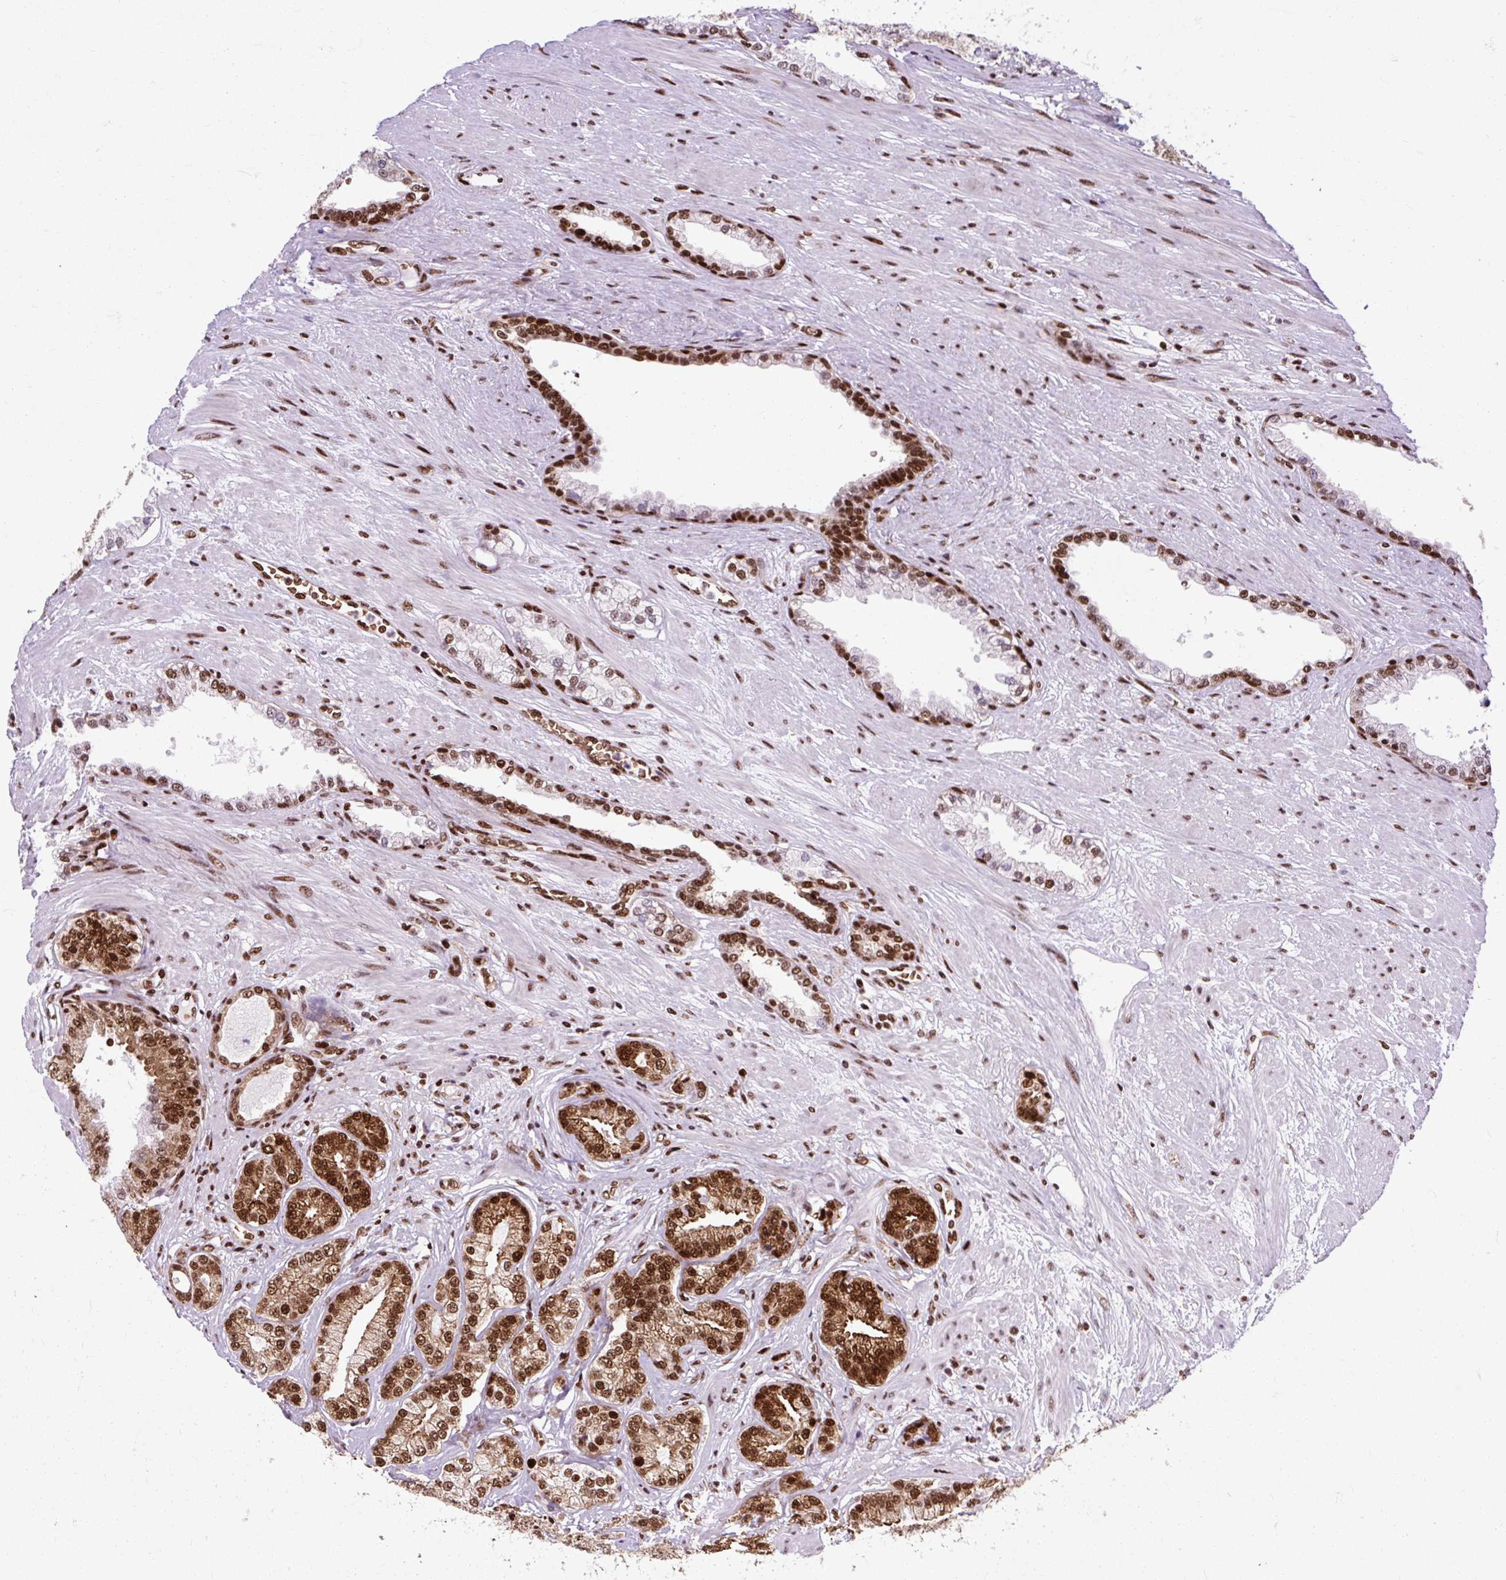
{"staining": {"intensity": "strong", "quantity": ">75%", "location": "cytoplasmic/membranous,nuclear"}, "tissue": "prostate cancer", "cell_type": "Tumor cells", "image_type": "cancer", "snomed": [{"axis": "morphology", "description": "Adenocarcinoma, Low grade"}, {"axis": "topography", "description": "Prostate"}], "caption": "Immunohistochemistry (IHC) (DAB) staining of human prostate cancer (low-grade adenocarcinoma) exhibits strong cytoplasmic/membranous and nuclear protein staining in about >75% of tumor cells.", "gene": "FUS", "patient": {"sex": "male", "age": 61}}